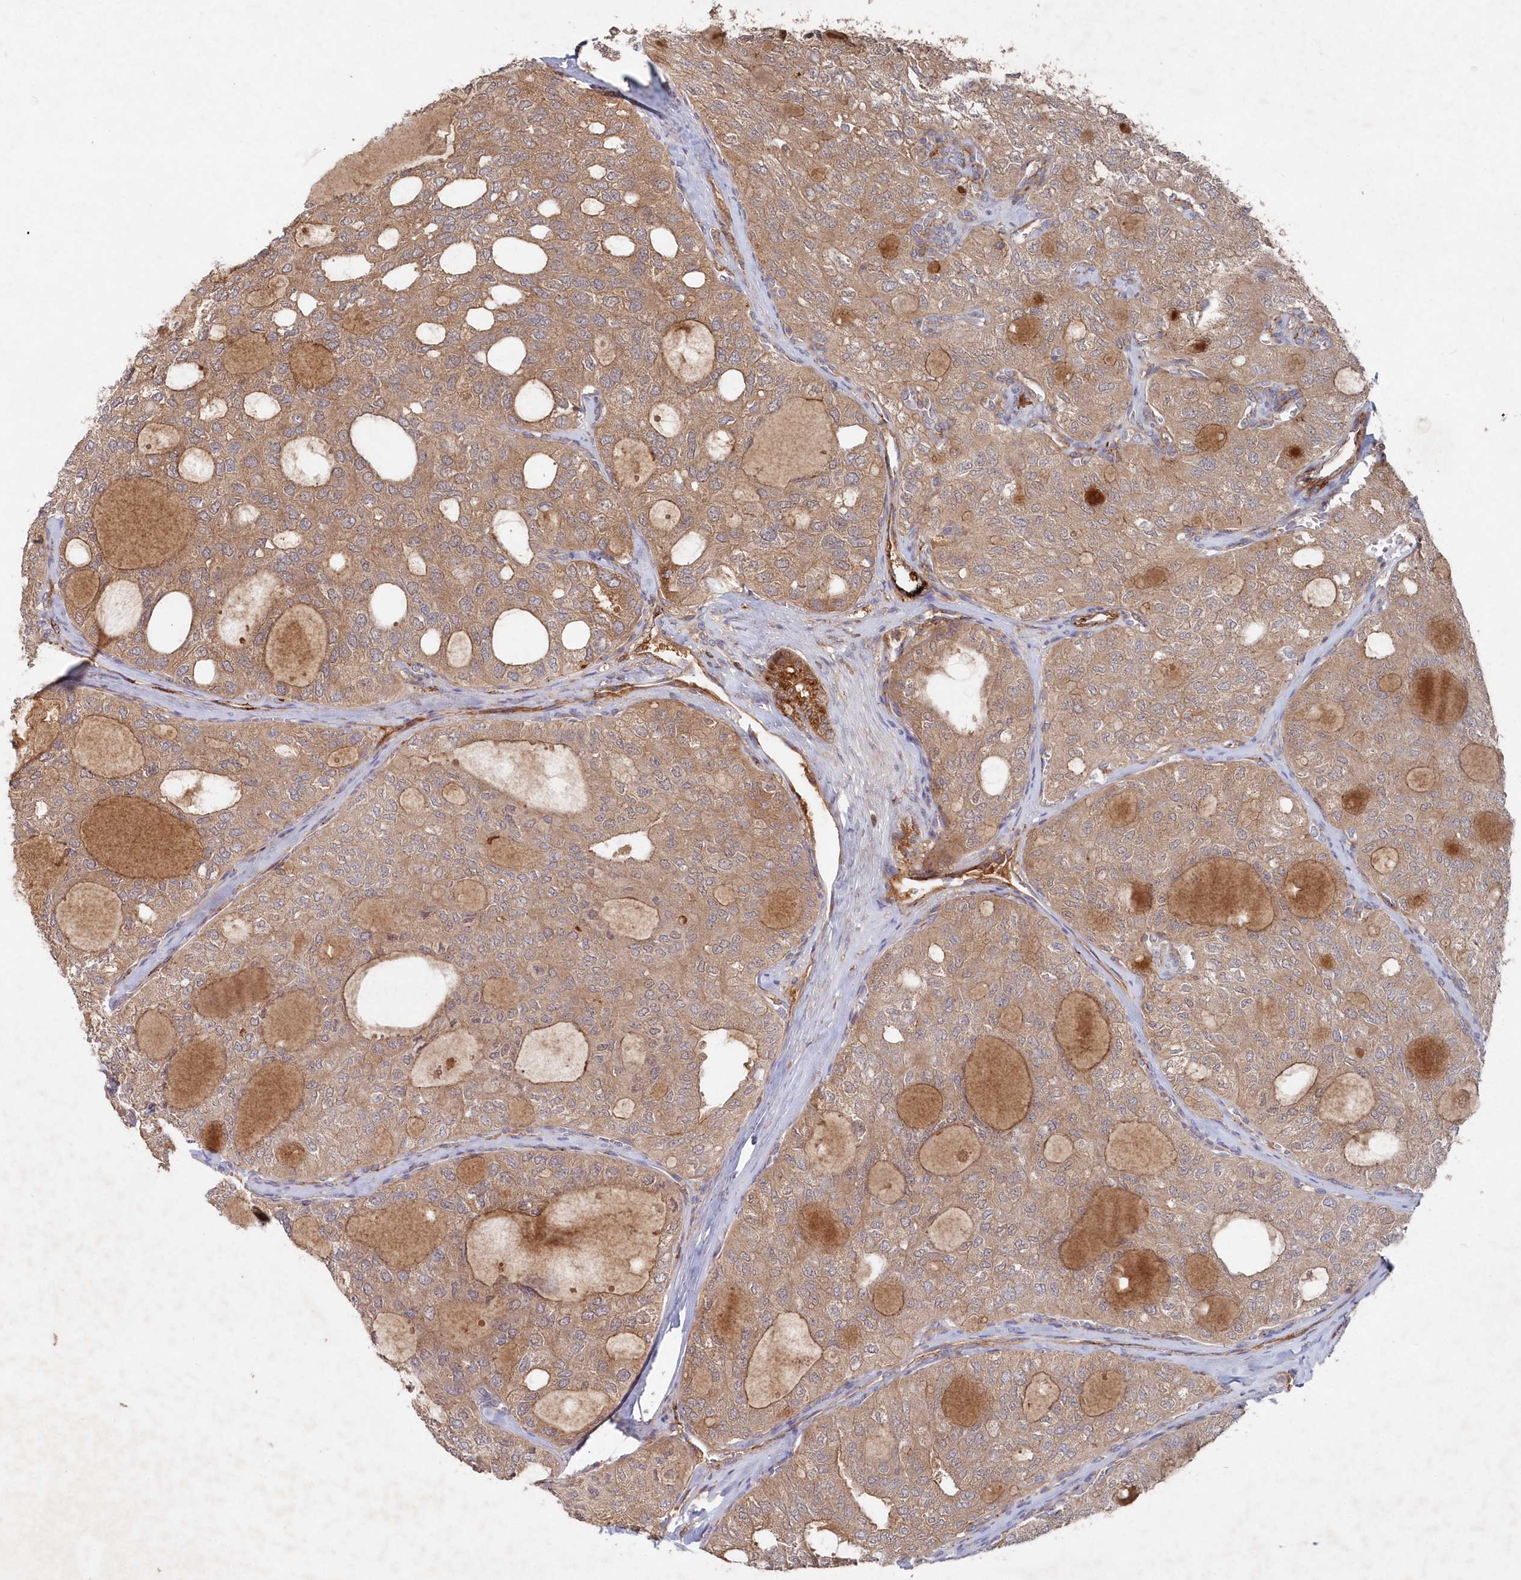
{"staining": {"intensity": "moderate", "quantity": ">75%", "location": "cytoplasmic/membranous"}, "tissue": "thyroid cancer", "cell_type": "Tumor cells", "image_type": "cancer", "snomed": [{"axis": "morphology", "description": "Follicular adenoma carcinoma, NOS"}, {"axis": "topography", "description": "Thyroid gland"}], "caption": "Moderate cytoplasmic/membranous expression is seen in about >75% of tumor cells in thyroid cancer (follicular adenoma carcinoma).", "gene": "ABHD14B", "patient": {"sex": "male", "age": 75}}